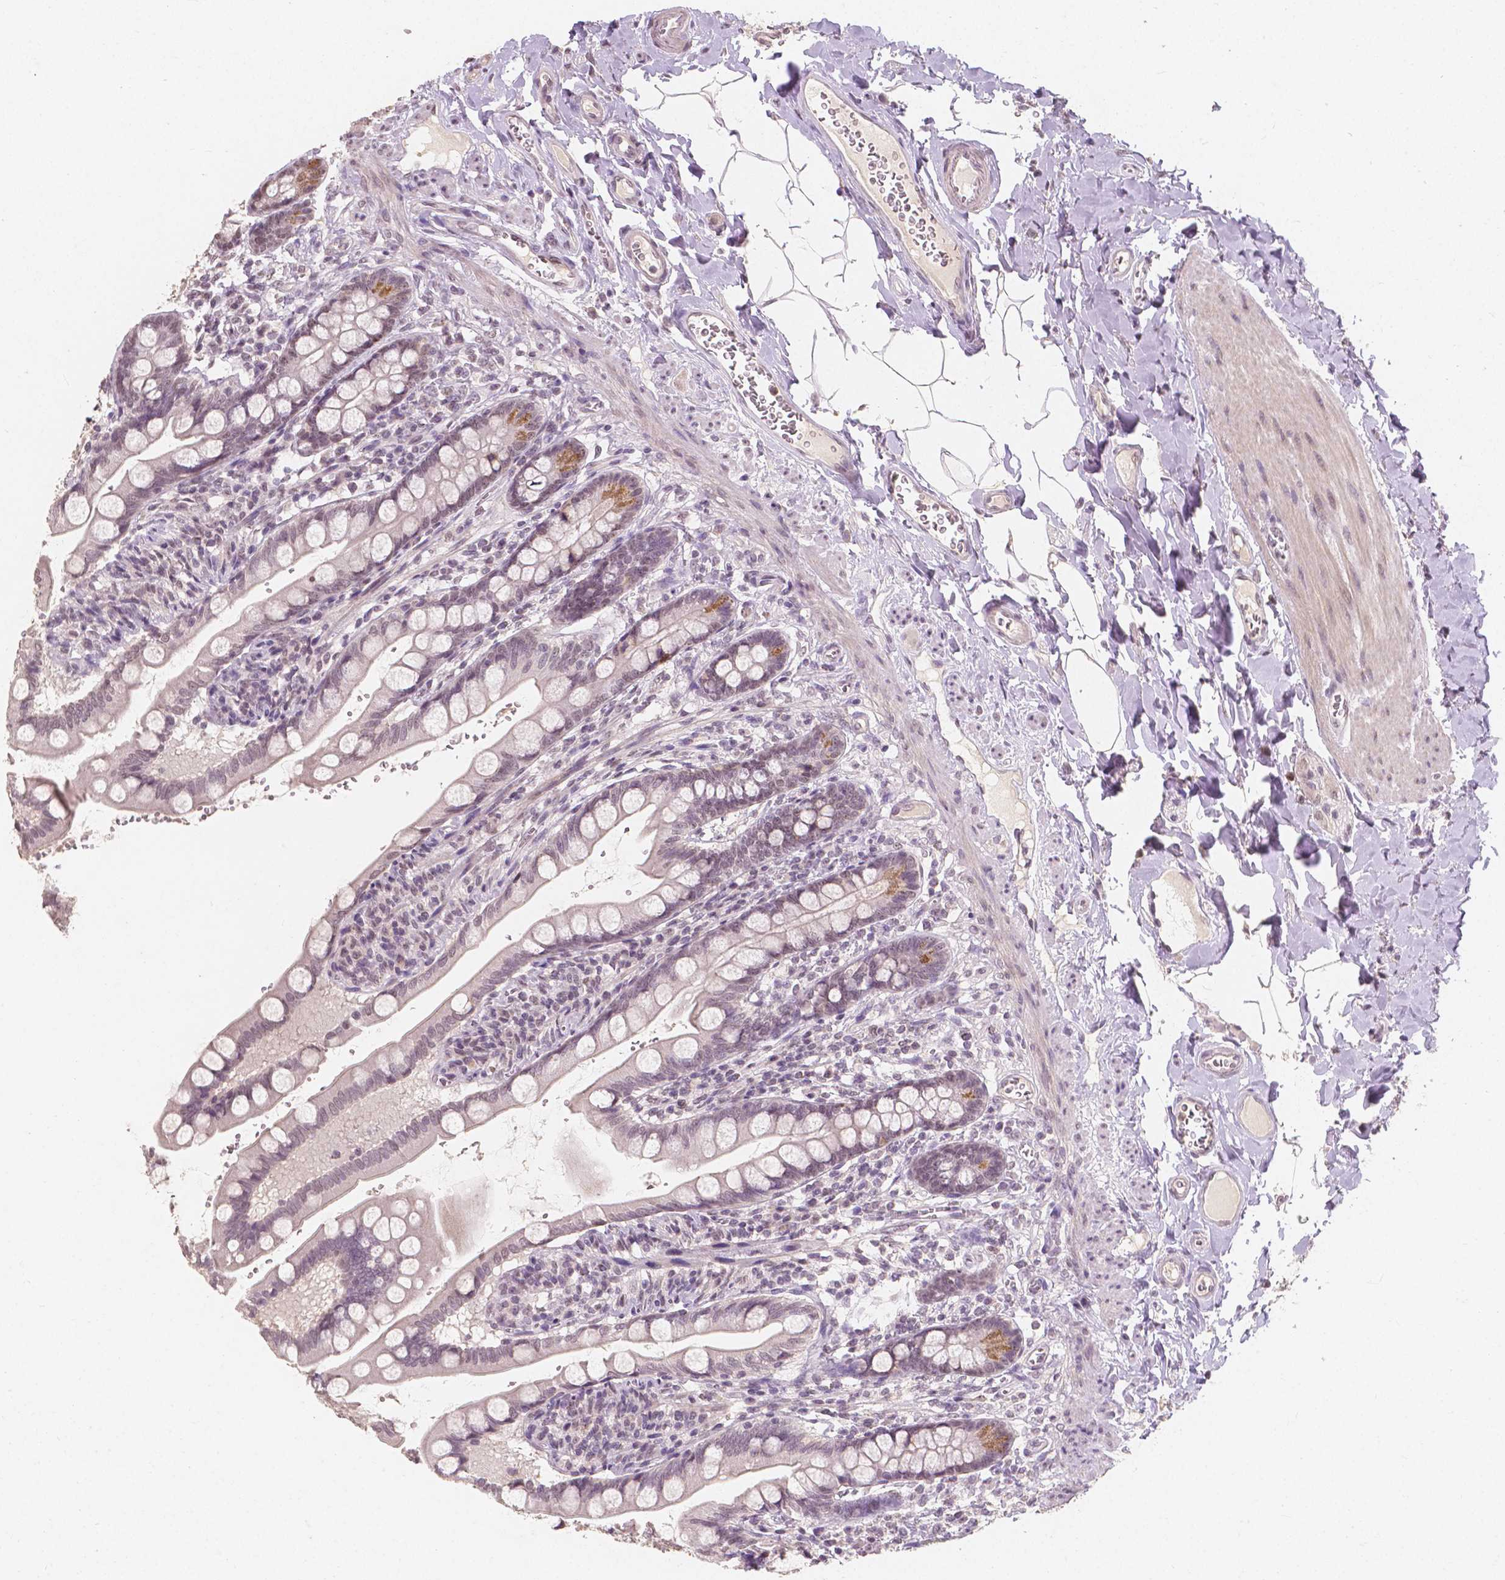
{"staining": {"intensity": "moderate", "quantity": "<25%", "location": "cytoplasmic/membranous"}, "tissue": "small intestine", "cell_type": "Glandular cells", "image_type": "normal", "snomed": [{"axis": "morphology", "description": "Normal tissue, NOS"}, {"axis": "topography", "description": "Small intestine"}], "caption": "Small intestine stained with DAB (3,3'-diaminobenzidine) IHC exhibits low levels of moderate cytoplasmic/membranous positivity in approximately <25% of glandular cells.", "gene": "NOLC1", "patient": {"sex": "female", "age": 56}}